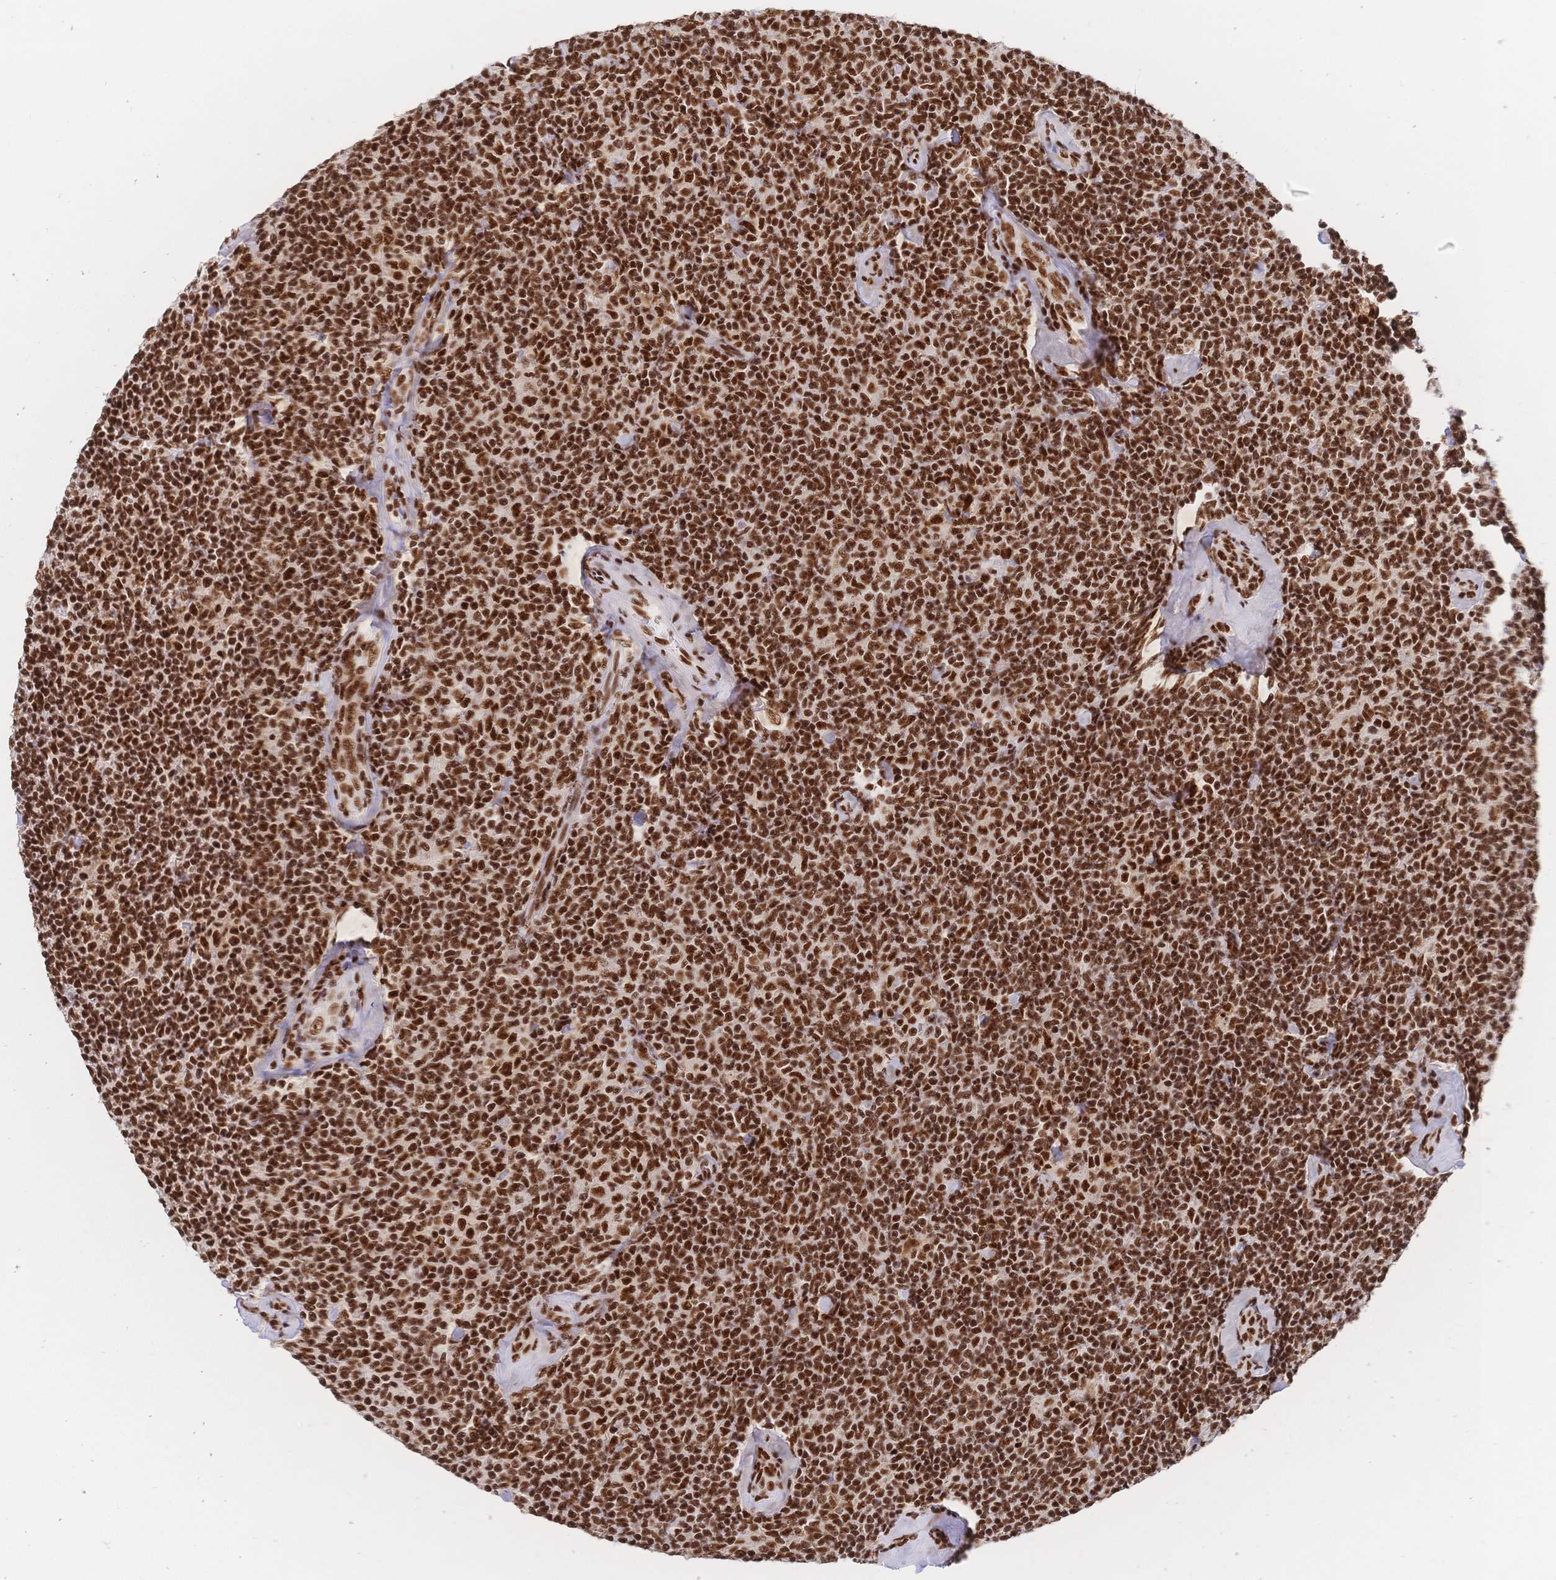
{"staining": {"intensity": "strong", "quantity": ">75%", "location": "nuclear"}, "tissue": "lymphoma", "cell_type": "Tumor cells", "image_type": "cancer", "snomed": [{"axis": "morphology", "description": "Malignant lymphoma, non-Hodgkin's type, Low grade"}, {"axis": "topography", "description": "Lymph node"}], "caption": "Brown immunohistochemical staining in lymphoma demonstrates strong nuclear staining in about >75% of tumor cells.", "gene": "SRSF1", "patient": {"sex": "female", "age": 56}}